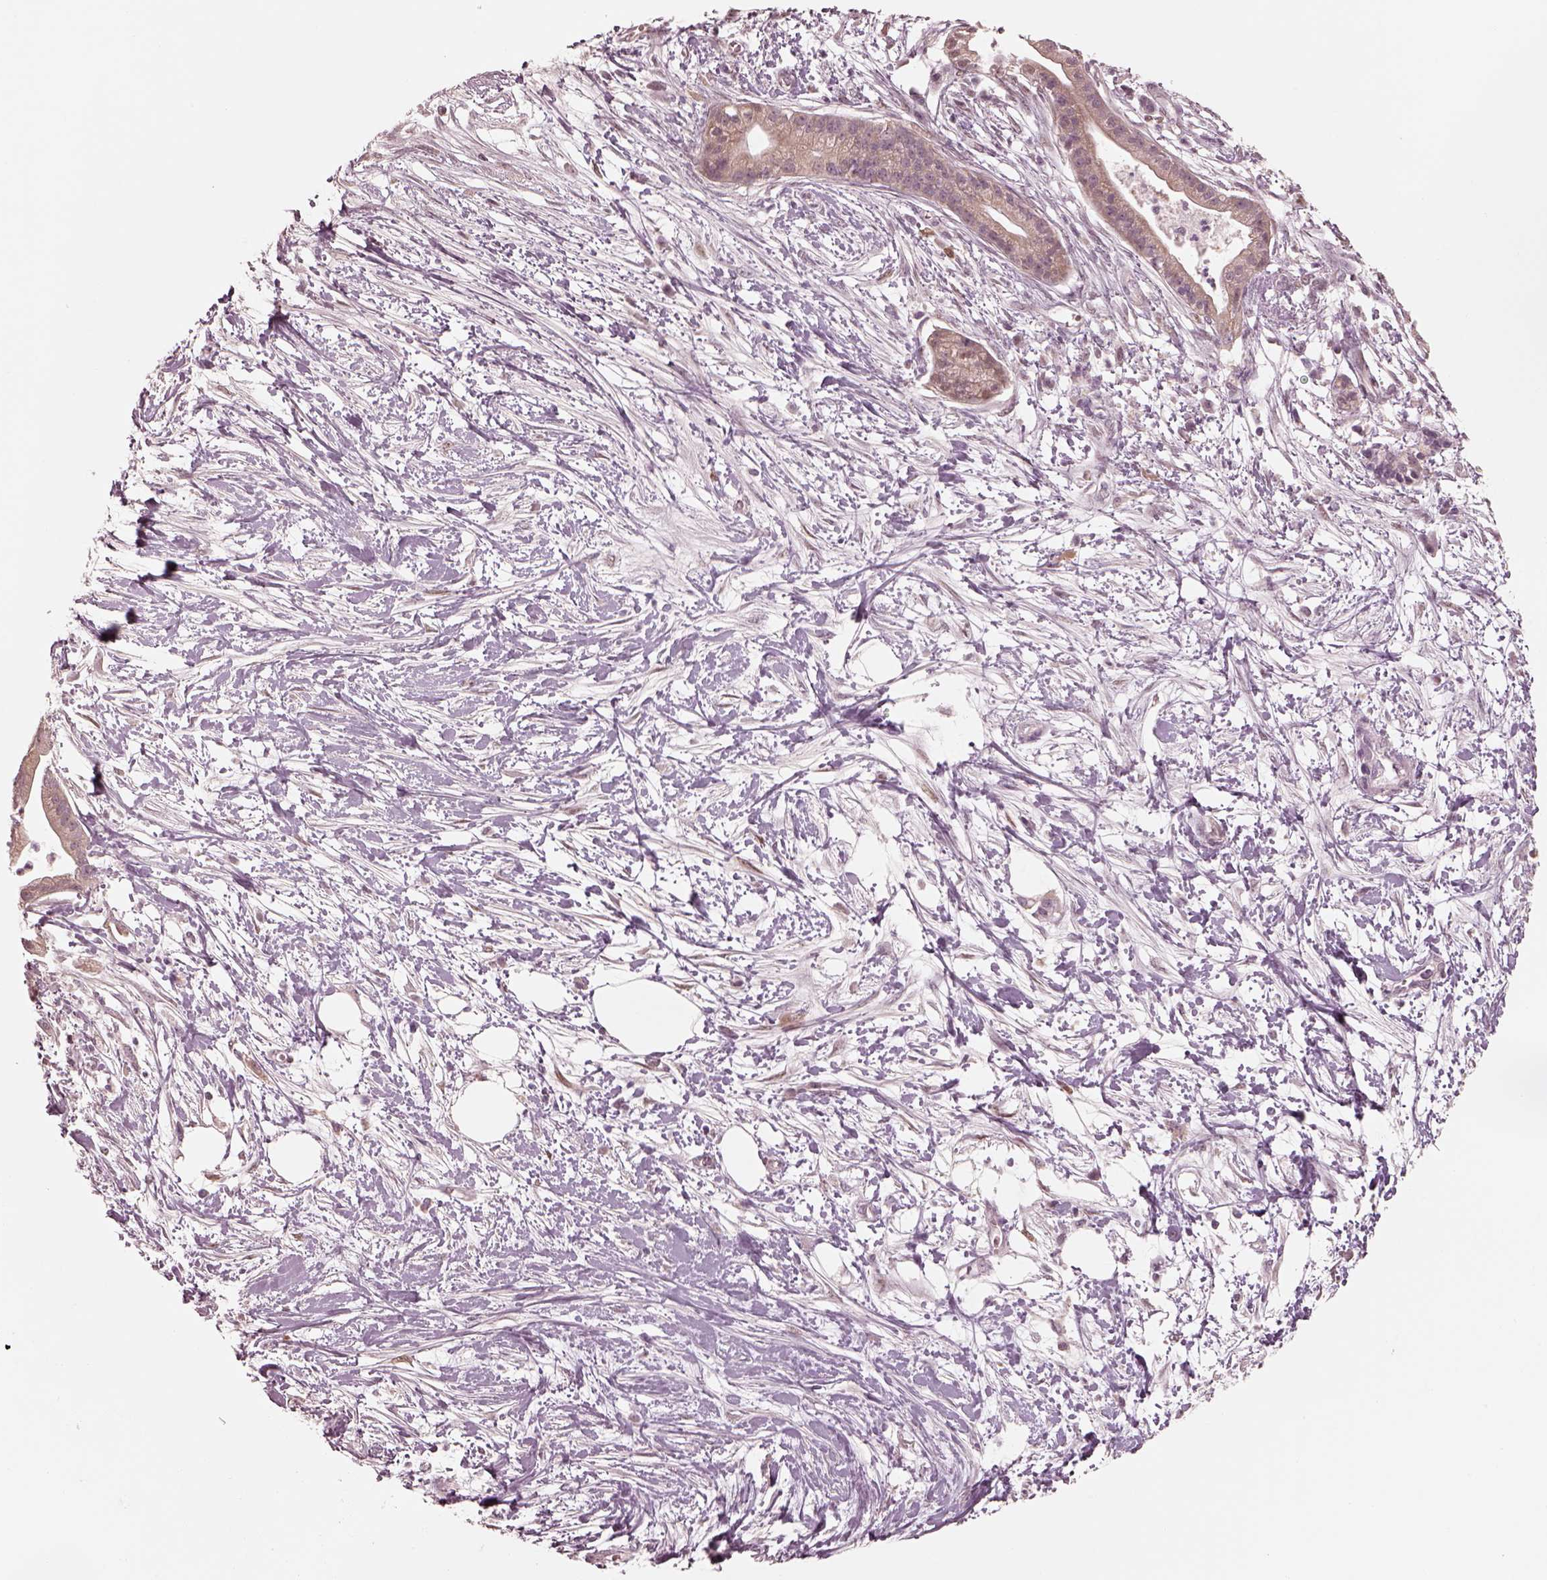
{"staining": {"intensity": "weak", "quantity": "25%-75%", "location": "cytoplasmic/membranous"}, "tissue": "pancreatic cancer", "cell_type": "Tumor cells", "image_type": "cancer", "snomed": [{"axis": "morphology", "description": "Normal tissue, NOS"}, {"axis": "morphology", "description": "Adenocarcinoma, NOS"}, {"axis": "topography", "description": "Lymph node"}, {"axis": "topography", "description": "Pancreas"}], "caption": "Protein analysis of adenocarcinoma (pancreatic) tissue exhibits weak cytoplasmic/membranous staining in about 25%-75% of tumor cells.", "gene": "IQCB1", "patient": {"sex": "female", "age": 58}}